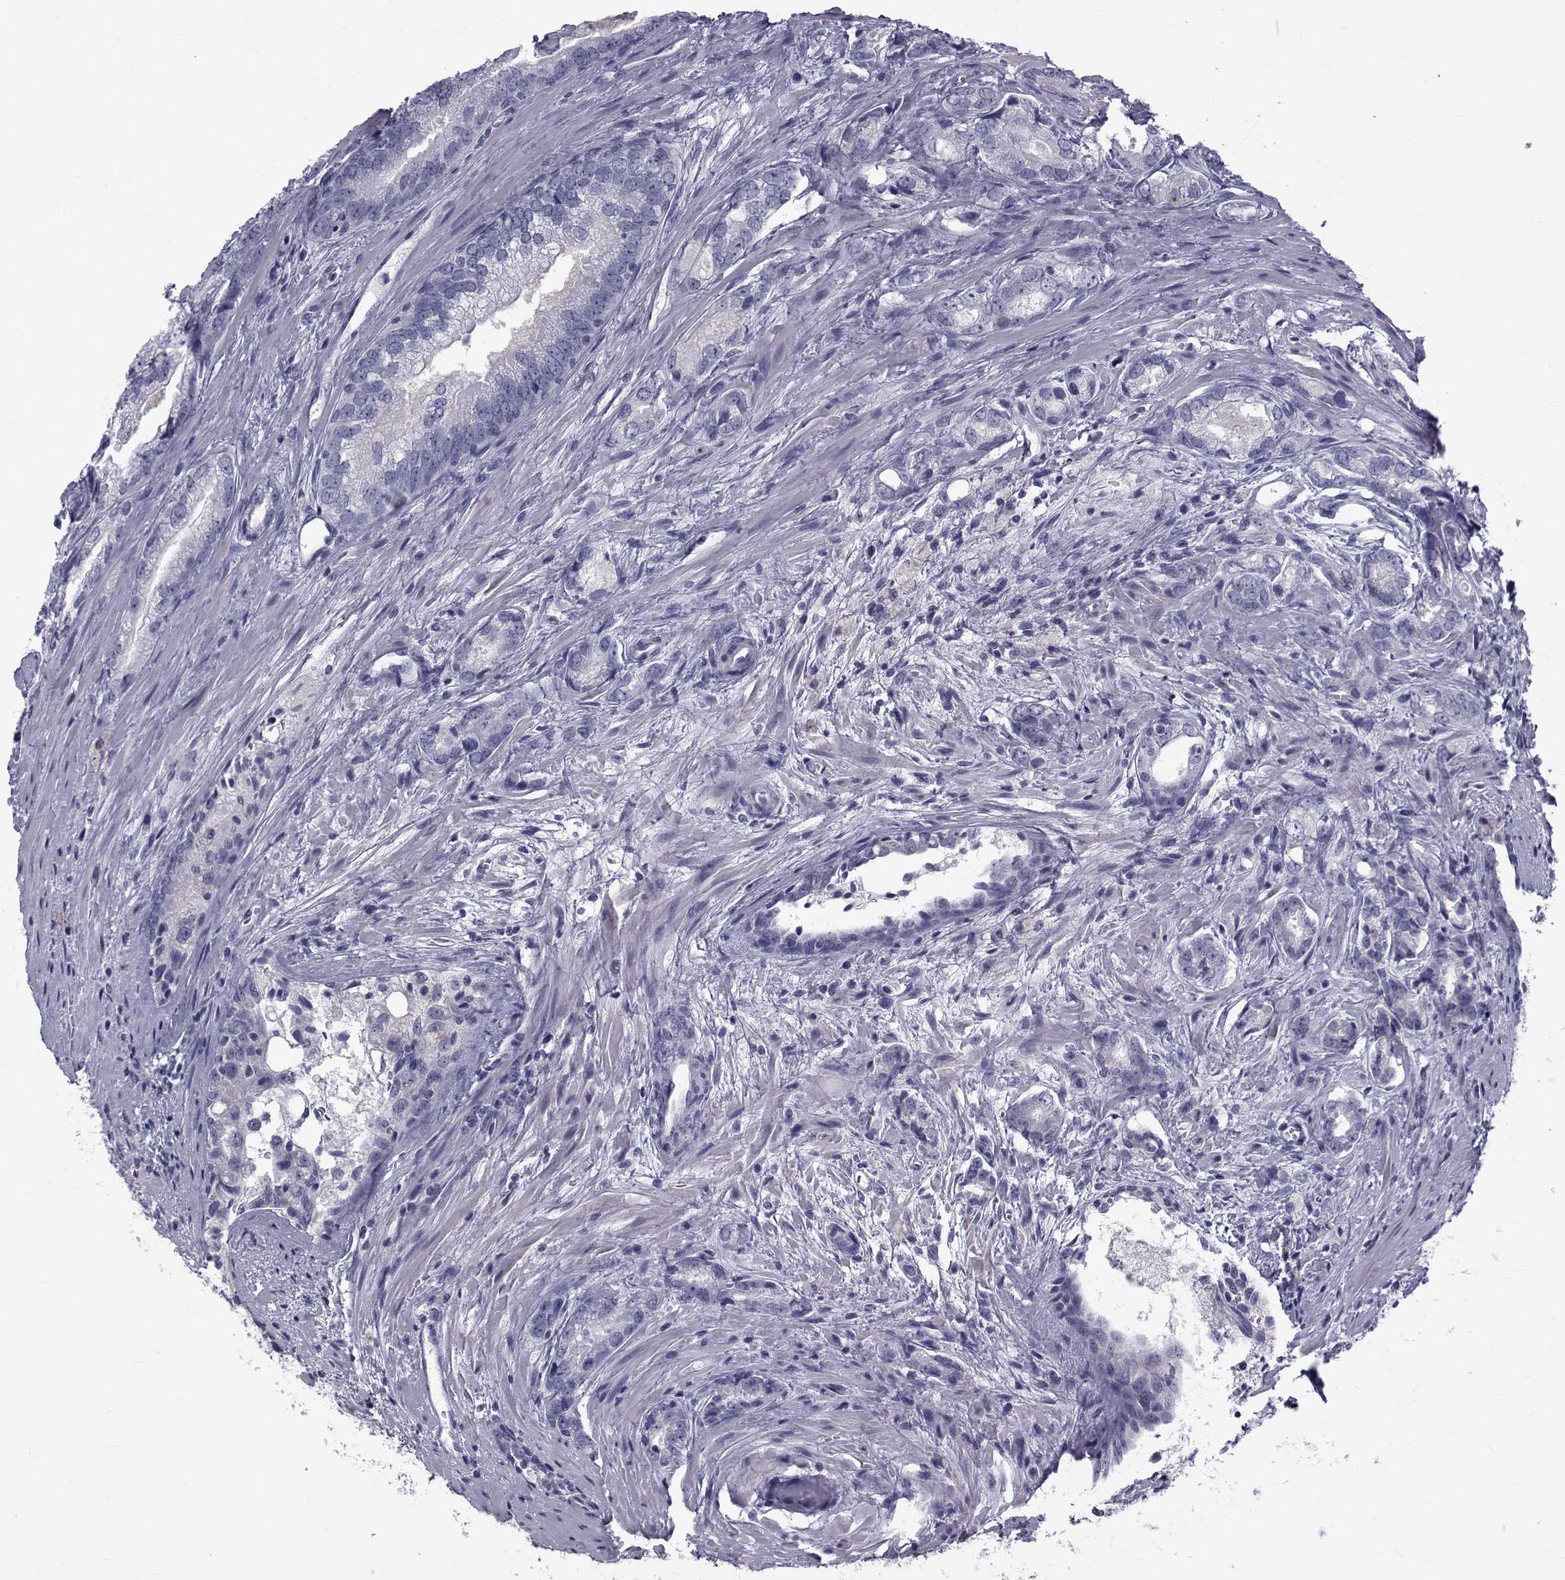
{"staining": {"intensity": "weak", "quantity": "<25%", "location": "cytoplasmic/membranous"}, "tissue": "prostate cancer", "cell_type": "Tumor cells", "image_type": "cancer", "snomed": [{"axis": "morphology", "description": "Adenocarcinoma, NOS"}, {"axis": "morphology", "description": "Adenocarcinoma, High grade"}, {"axis": "topography", "description": "Prostate"}], "caption": "Immunohistochemistry (IHC) of human prostate cancer exhibits no expression in tumor cells.", "gene": "FDXR", "patient": {"sex": "male", "age": 70}}